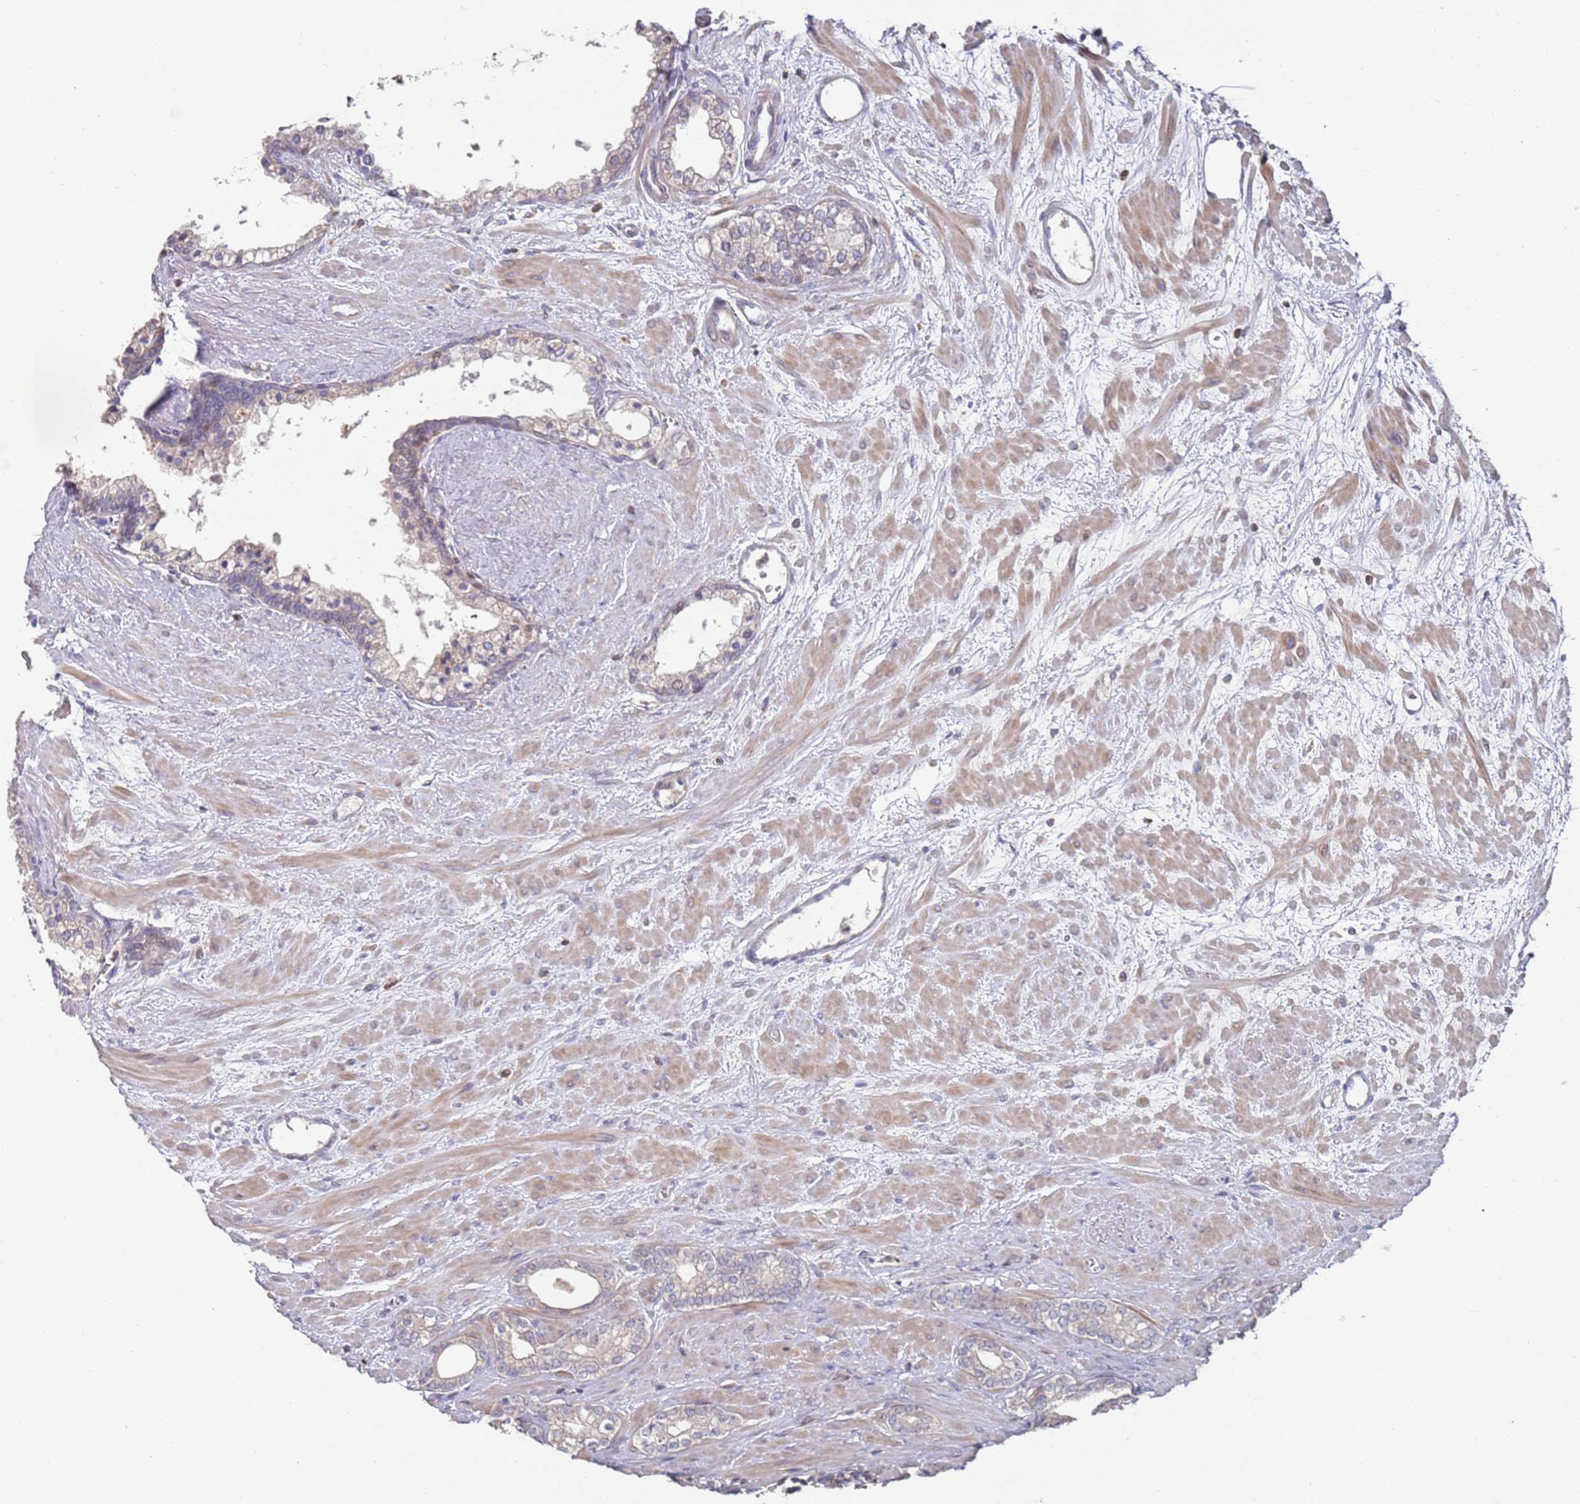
{"staining": {"intensity": "negative", "quantity": "none", "location": "none"}, "tissue": "prostate cancer", "cell_type": "Tumor cells", "image_type": "cancer", "snomed": [{"axis": "morphology", "description": "Adenocarcinoma, High grade"}, {"axis": "topography", "description": "Prostate"}], "caption": "Immunohistochemistry photomicrograph of prostate cancer stained for a protein (brown), which reveals no positivity in tumor cells. Brightfield microscopy of IHC stained with DAB (brown) and hematoxylin (blue), captured at high magnification.", "gene": "LACC1", "patient": {"sex": "male", "age": 64}}